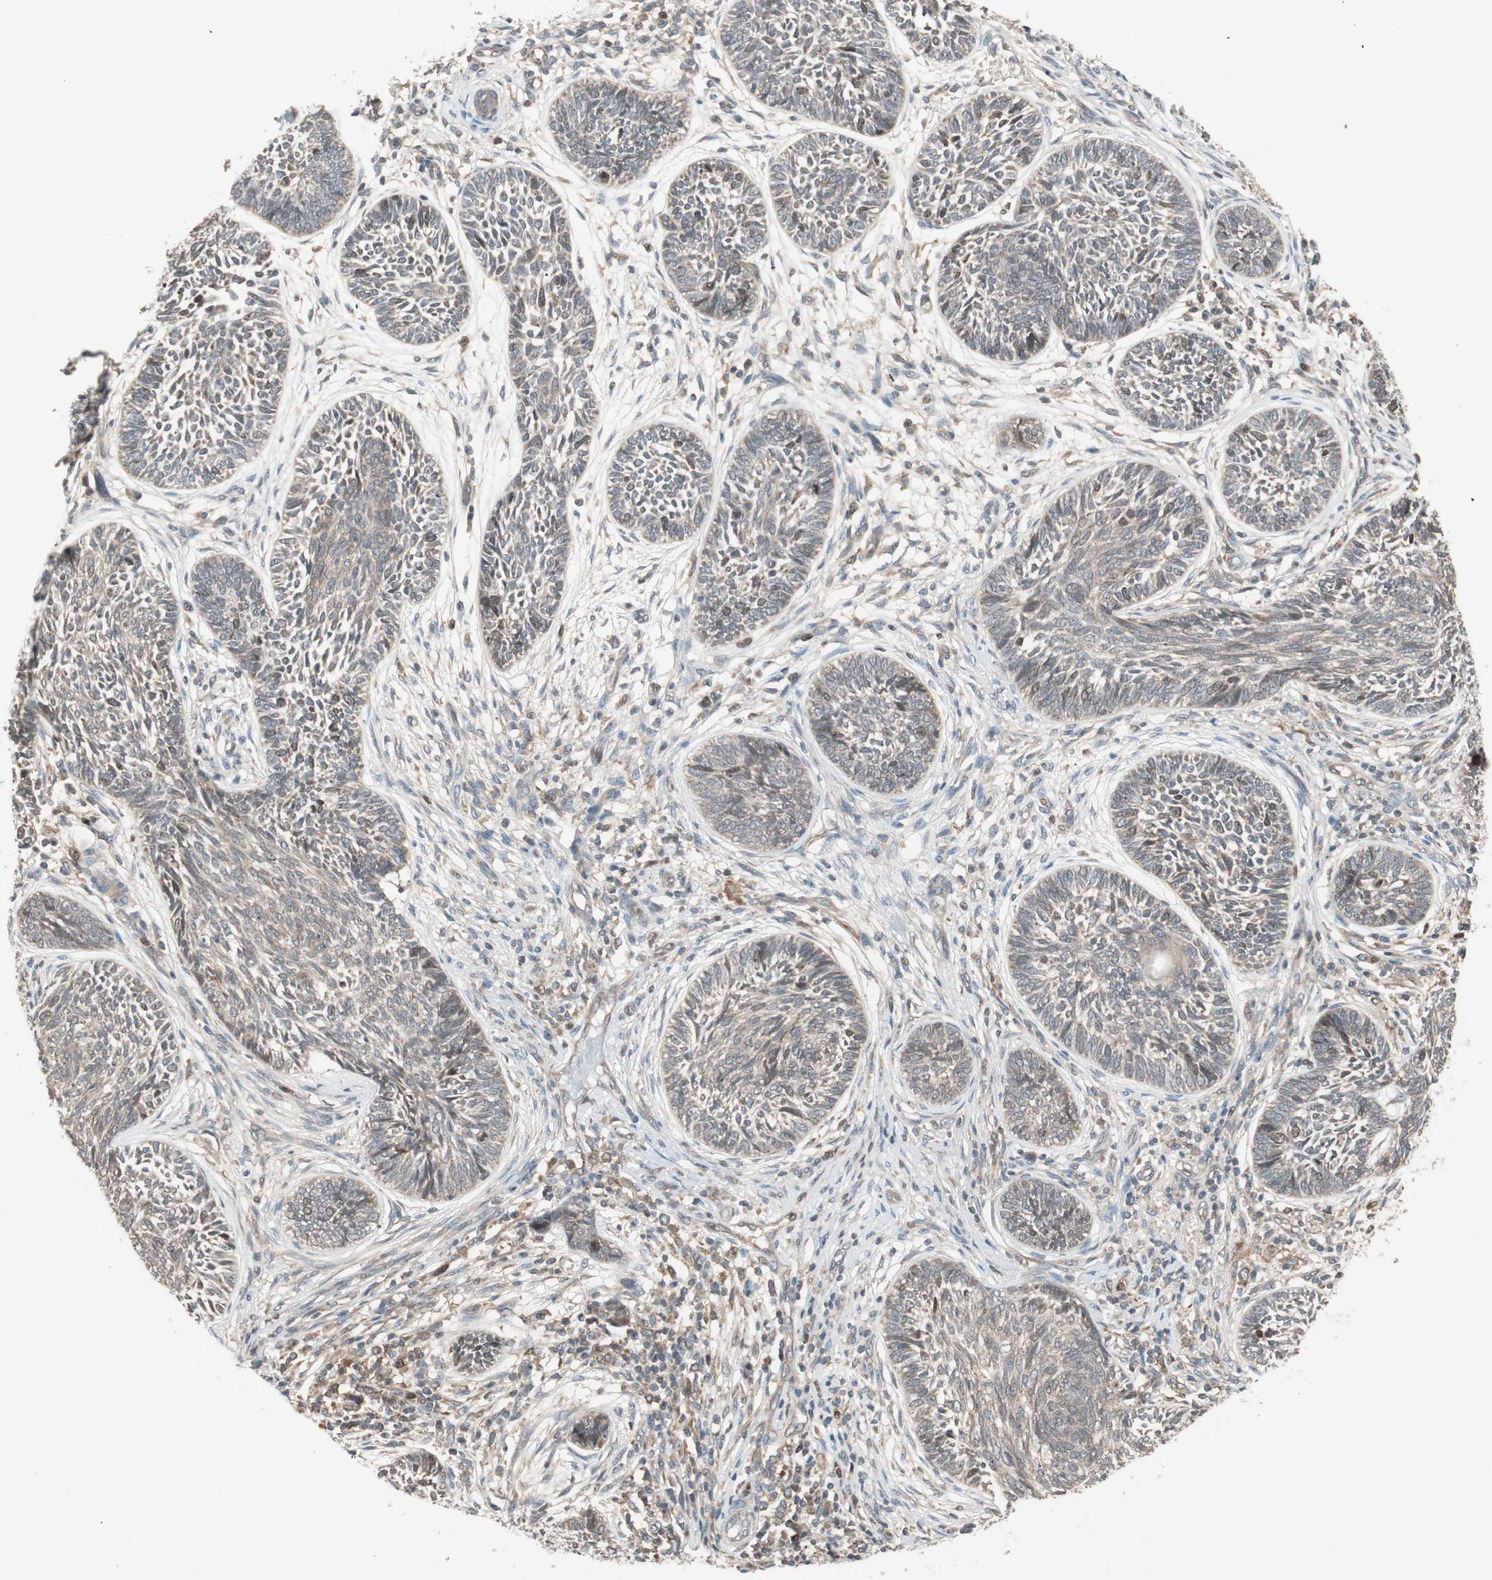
{"staining": {"intensity": "weak", "quantity": ">75%", "location": "cytoplasmic/membranous"}, "tissue": "skin cancer", "cell_type": "Tumor cells", "image_type": "cancer", "snomed": [{"axis": "morphology", "description": "Papilloma, NOS"}, {"axis": "morphology", "description": "Basal cell carcinoma"}, {"axis": "topography", "description": "Skin"}], "caption": "IHC (DAB) staining of human skin basal cell carcinoma shows weak cytoplasmic/membranous protein staining in about >75% of tumor cells.", "gene": "ATP6AP2", "patient": {"sex": "male", "age": 87}}